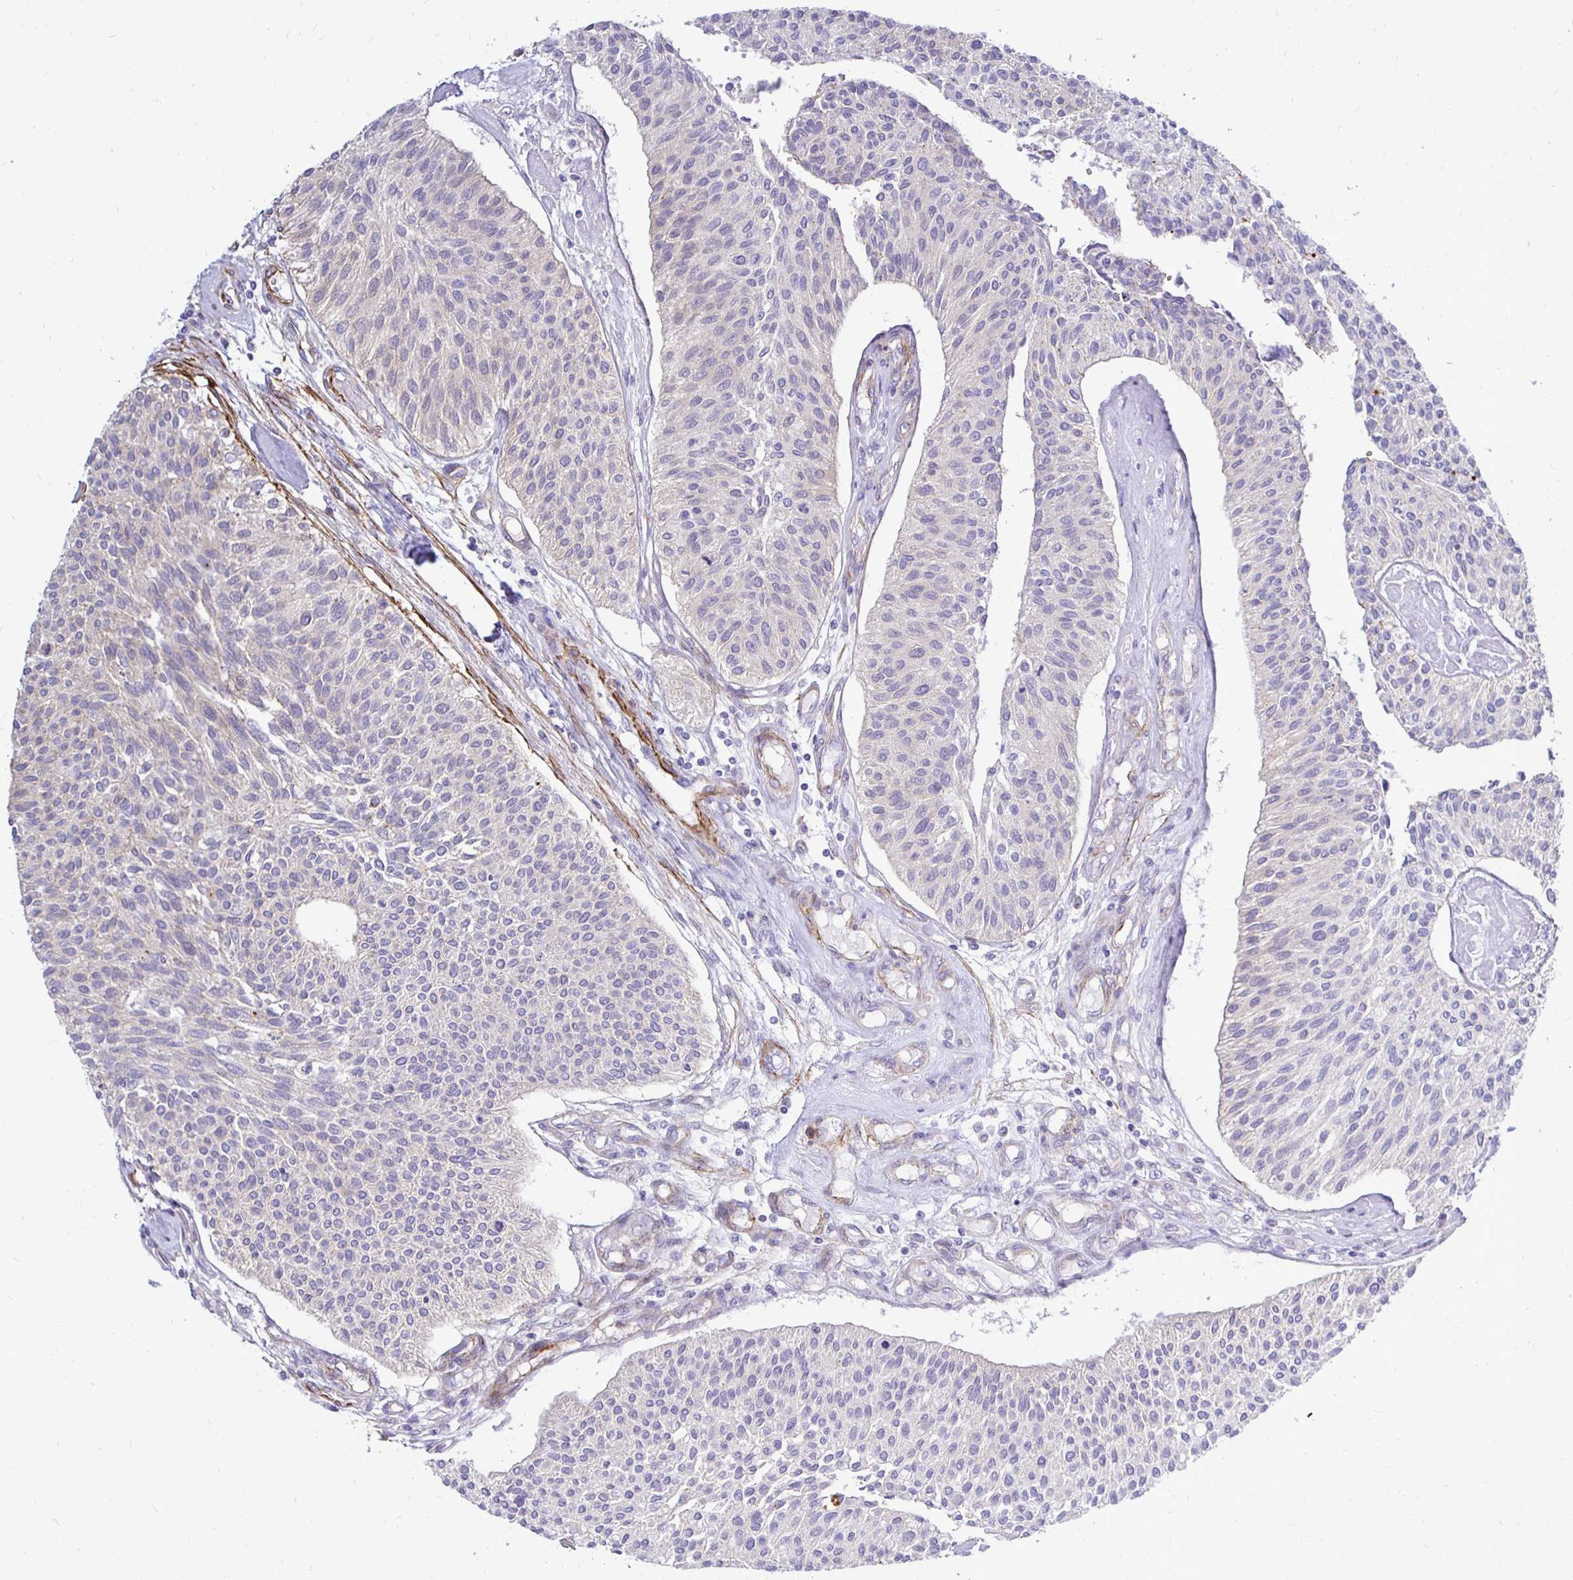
{"staining": {"intensity": "weak", "quantity": "<25%", "location": "cytoplasmic/membranous"}, "tissue": "urothelial cancer", "cell_type": "Tumor cells", "image_type": "cancer", "snomed": [{"axis": "morphology", "description": "Urothelial carcinoma, NOS"}, {"axis": "topography", "description": "Urinary bladder"}], "caption": "There is no significant staining in tumor cells of urothelial cancer.", "gene": "CTPS1", "patient": {"sex": "male", "age": 55}}